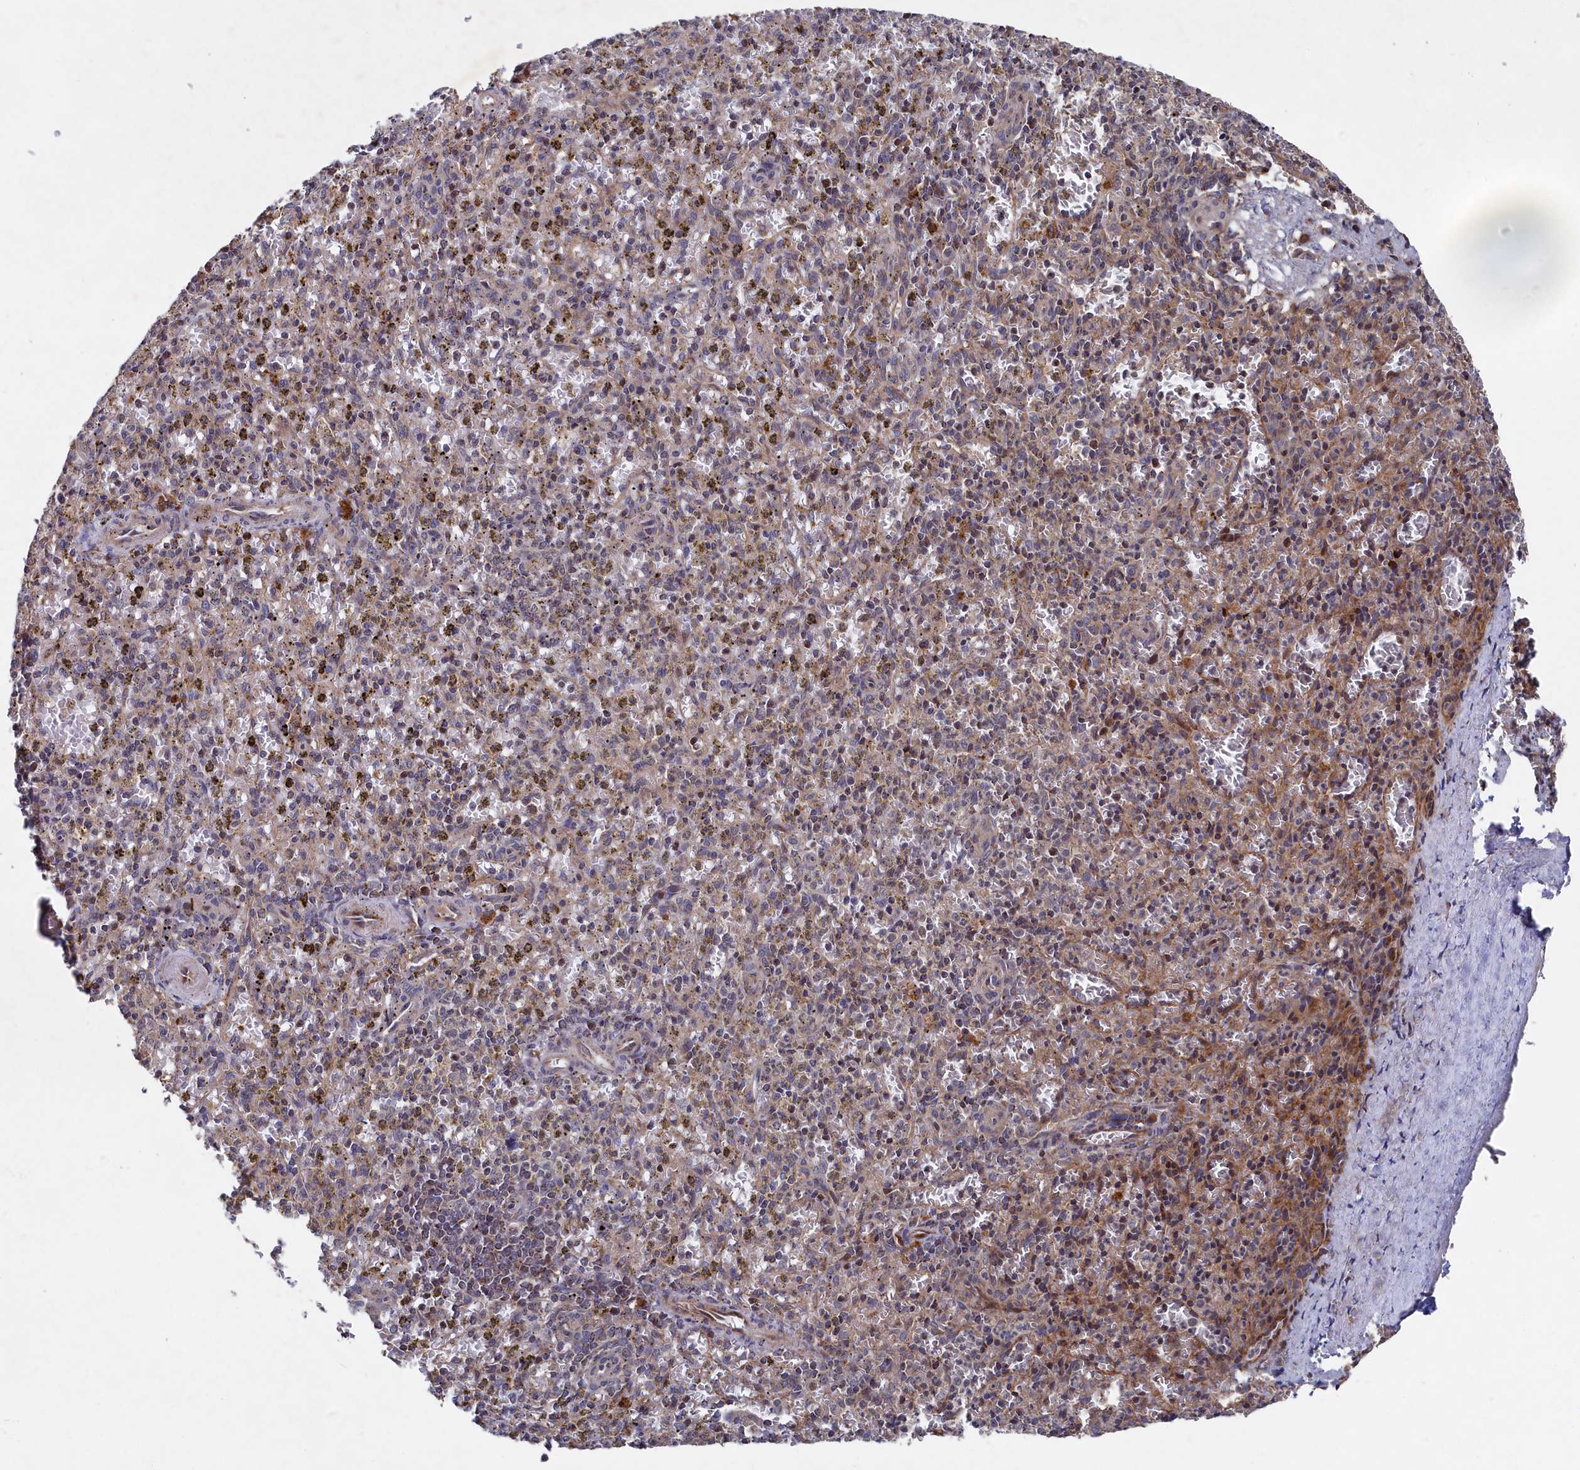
{"staining": {"intensity": "weak", "quantity": "<25%", "location": "cytoplasmic/membranous"}, "tissue": "spleen", "cell_type": "Cells in red pulp", "image_type": "normal", "snomed": [{"axis": "morphology", "description": "Normal tissue, NOS"}, {"axis": "topography", "description": "Spleen"}], "caption": "High power microscopy photomicrograph of an IHC histopathology image of benign spleen, revealing no significant expression in cells in red pulp.", "gene": "SUPV3L1", "patient": {"sex": "male", "age": 72}}